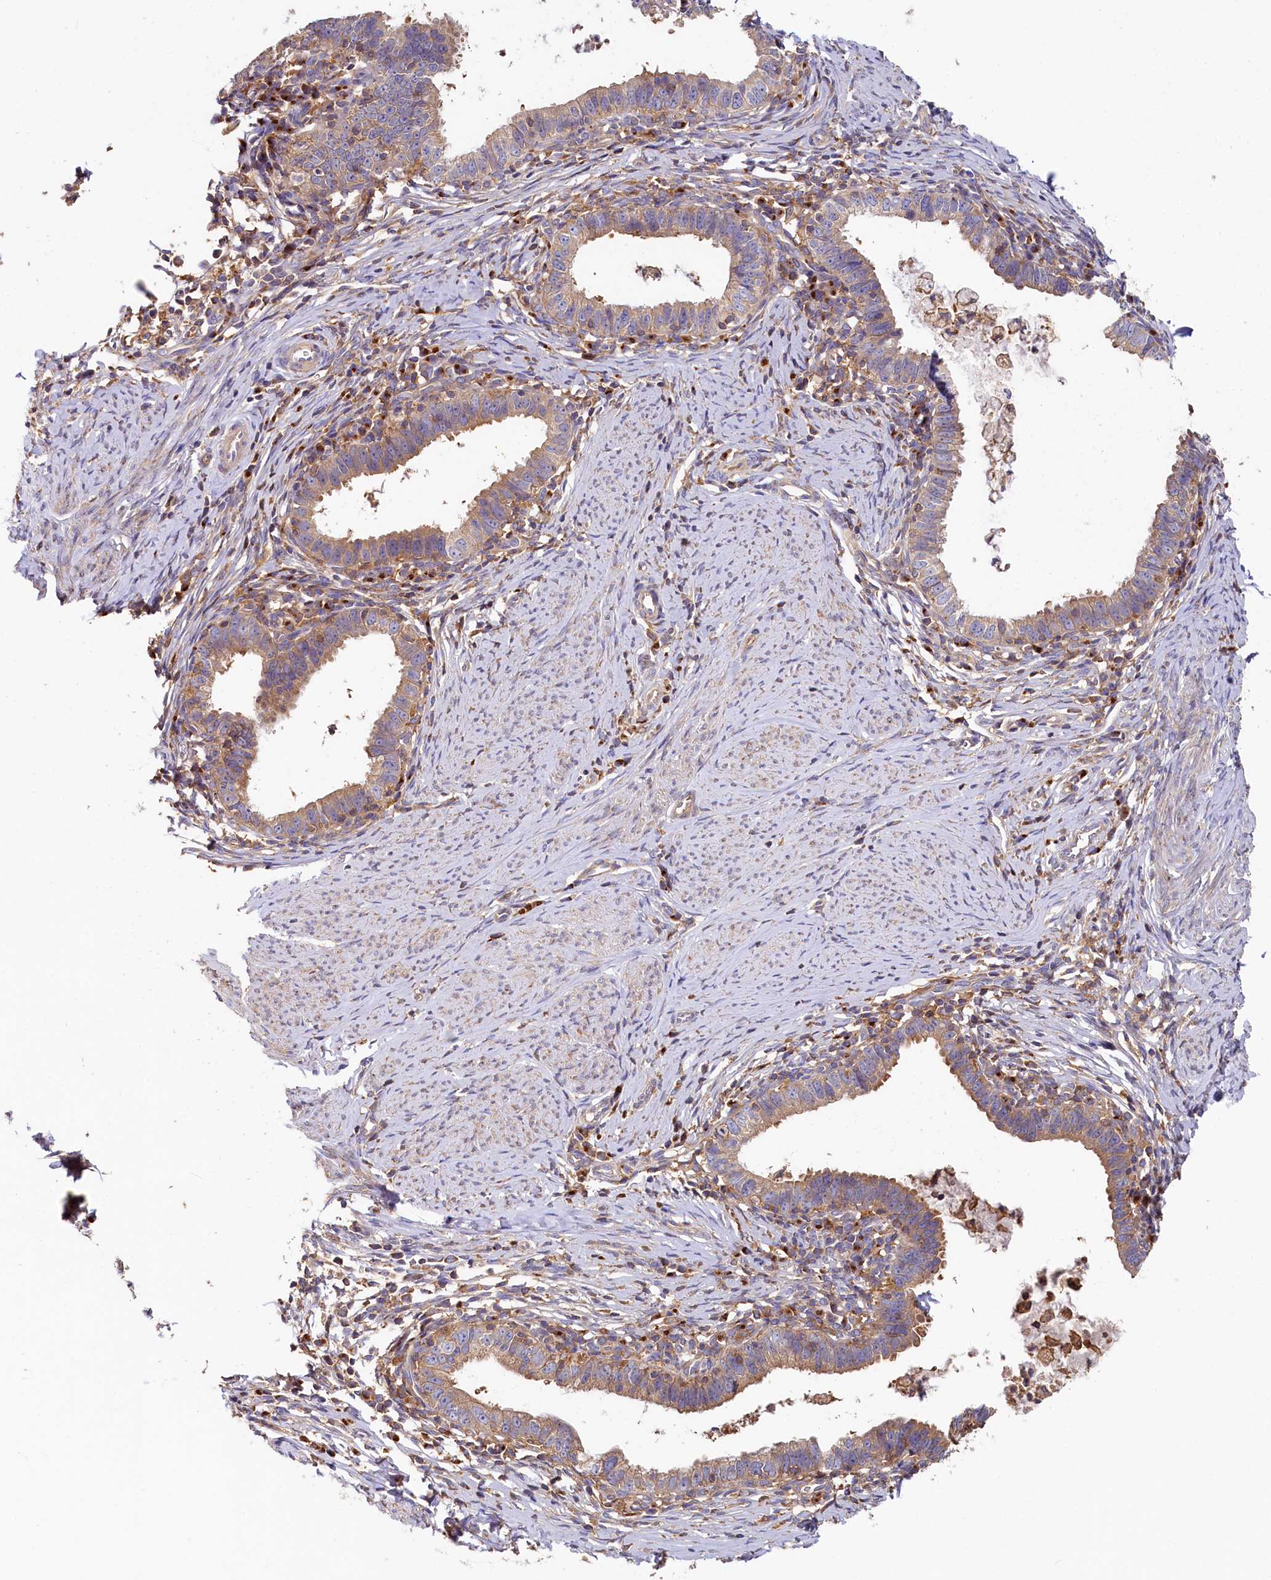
{"staining": {"intensity": "moderate", "quantity": "<25%", "location": "cytoplasmic/membranous"}, "tissue": "cervical cancer", "cell_type": "Tumor cells", "image_type": "cancer", "snomed": [{"axis": "morphology", "description": "Adenocarcinoma, NOS"}, {"axis": "topography", "description": "Cervix"}], "caption": "Immunohistochemical staining of human cervical adenocarcinoma reveals low levels of moderate cytoplasmic/membranous protein staining in about <25% of tumor cells. (DAB (3,3'-diaminobenzidine) IHC, brown staining for protein, blue staining for nuclei).", "gene": "PPIP5K1", "patient": {"sex": "female", "age": 36}}